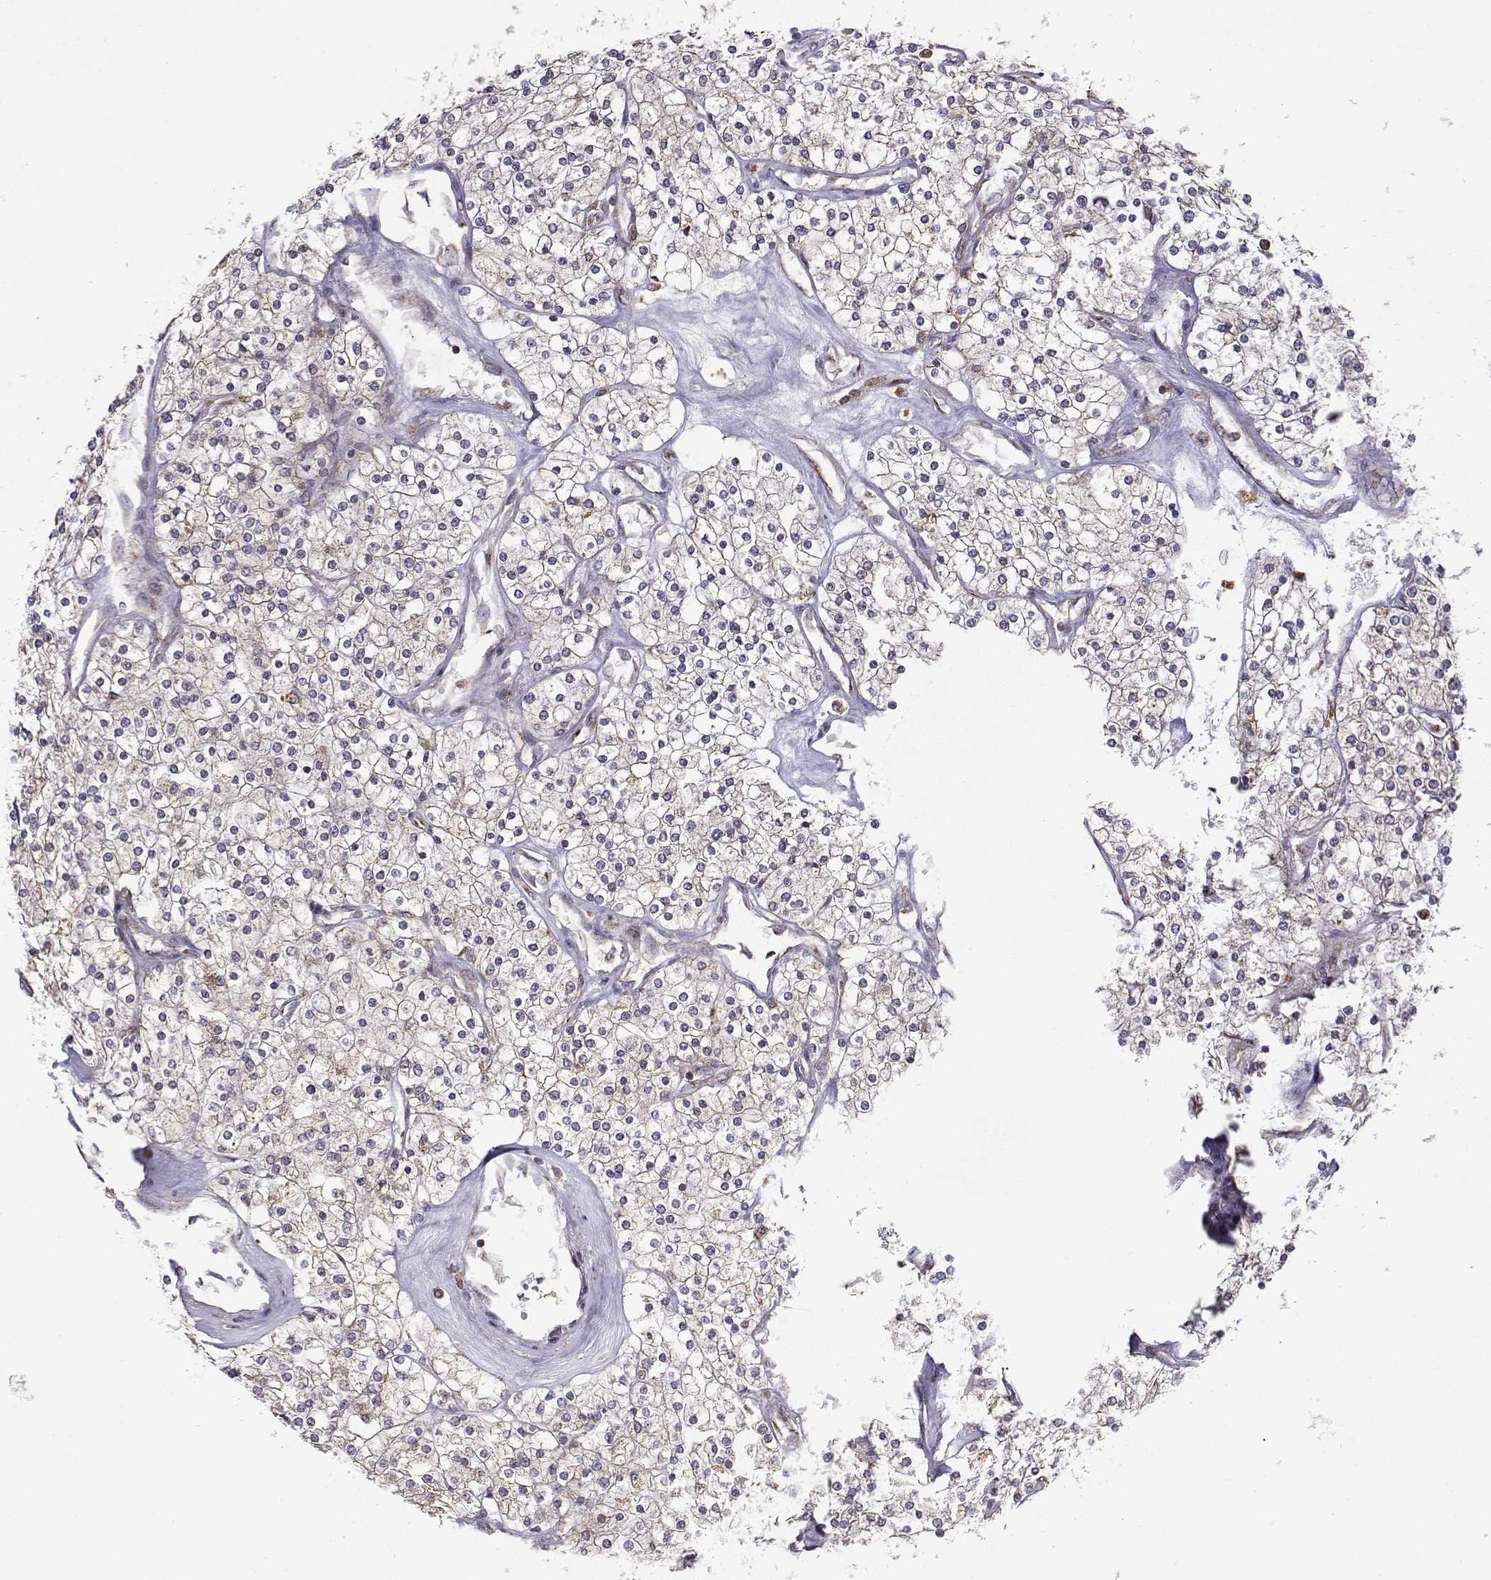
{"staining": {"intensity": "weak", "quantity": "<25%", "location": "cytoplasmic/membranous"}, "tissue": "renal cancer", "cell_type": "Tumor cells", "image_type": "cancer", "snomed": [{"axis": "morphology", "description": "Adenocarcinoma, NOS"}, {"axis": "topography", "description": "Kidney"}], "caption": "Immunohistochemistry of human adenocarcinoma (renal) displays no positivity in tumor cells.", "gene": "RNF13", "patient": {"sex": "male", "age": 80}}